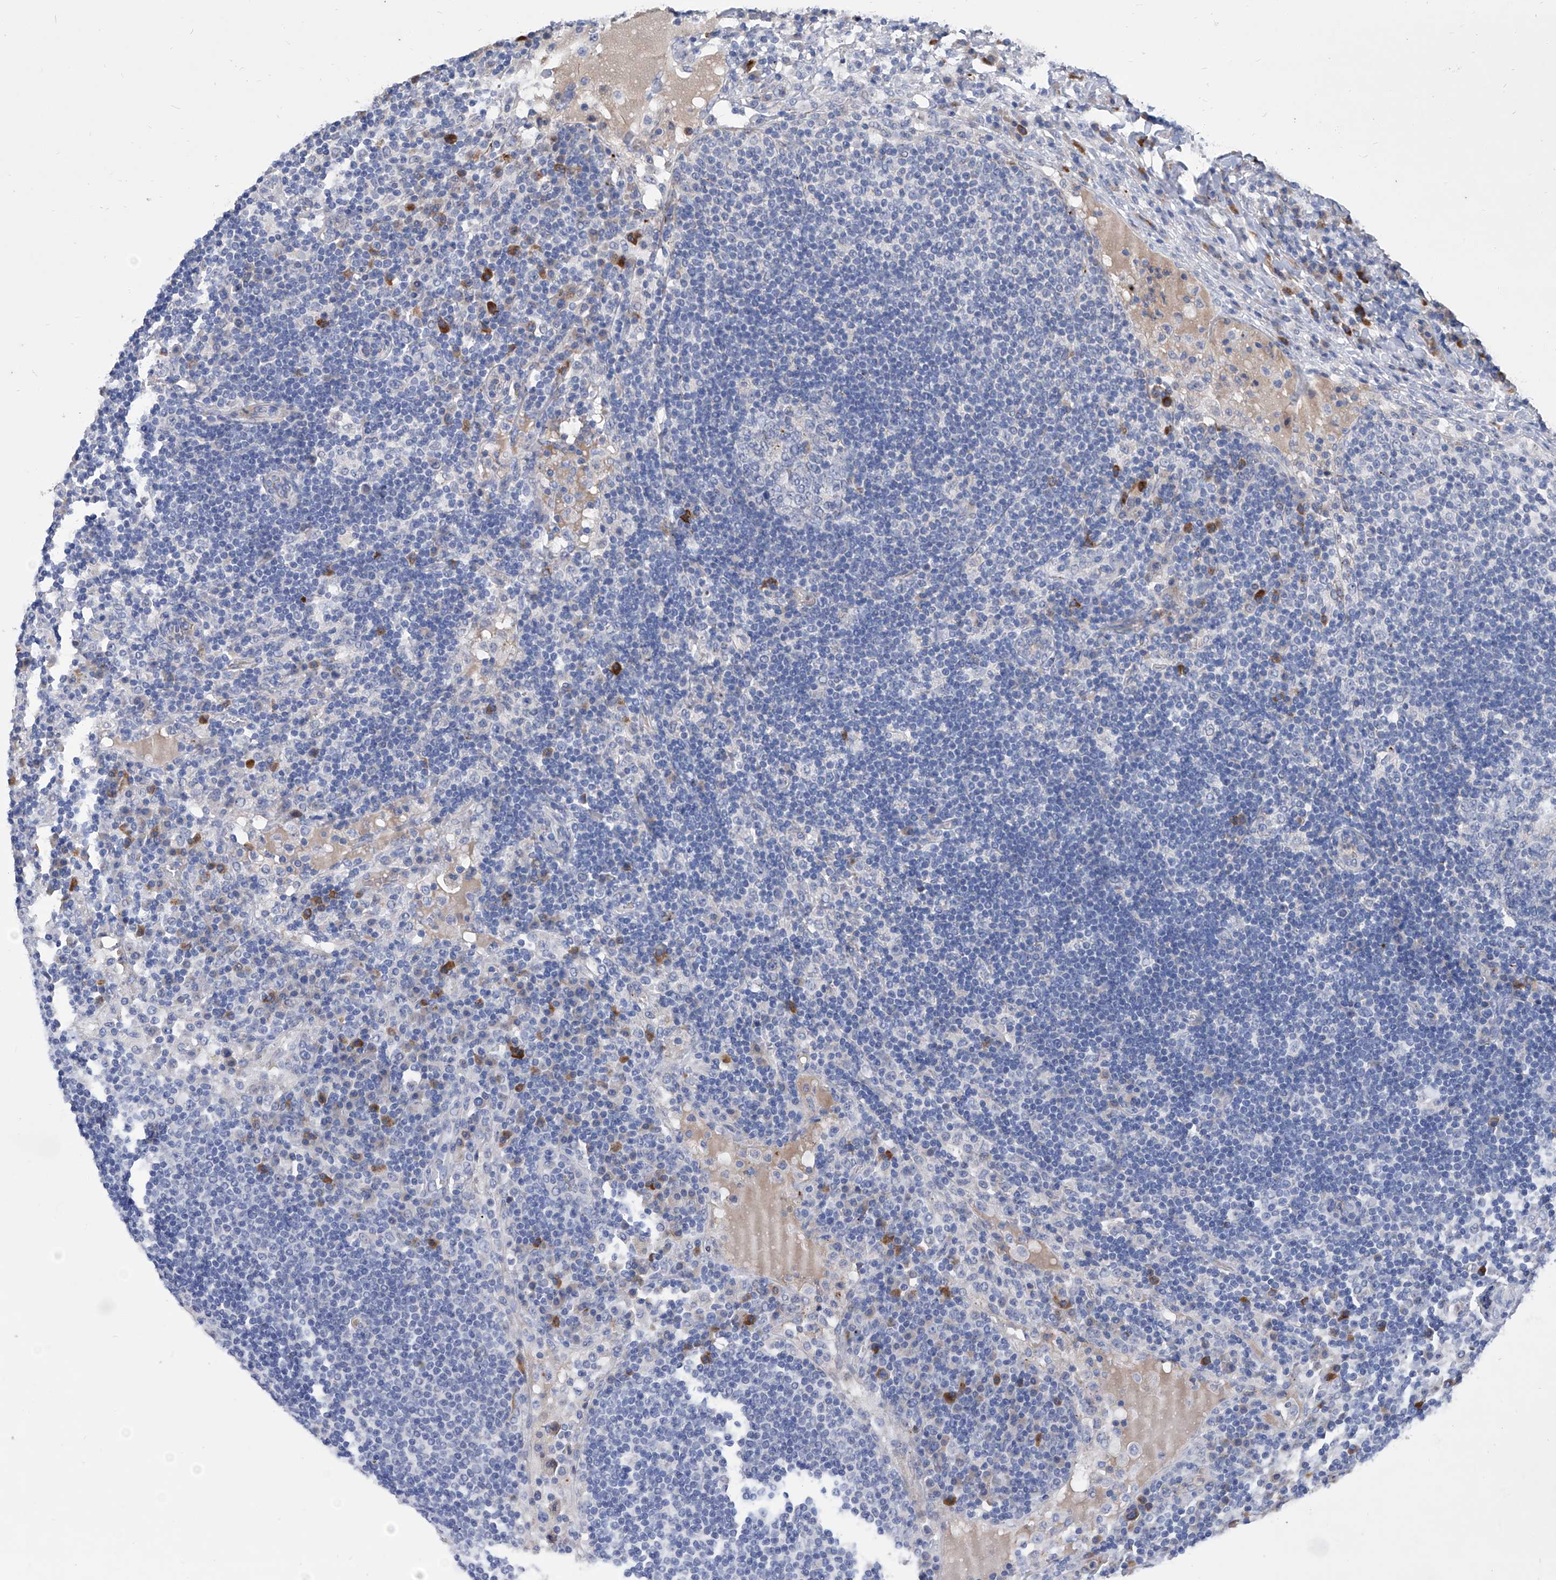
{"staining": {"intensity": "negative", "quantity": "none", "location": "none"}, "tissue": "lymph node", "cell_type": "Germinal center cells", "image_type": "normal", "snomed": [{"axis": "morphology", "description": "Normal tissue, NOS"}, {"axis": "topography", "description": "Lymph node"}], "caption": "Immunohistochemical staining of benign lymph node demonstrates no significant expression in germinal center cells. (Brightfield microscopy of DAB IHC at high magnification).", "gene": "GPT", "patient": {"sex": "female", "age": 53}}